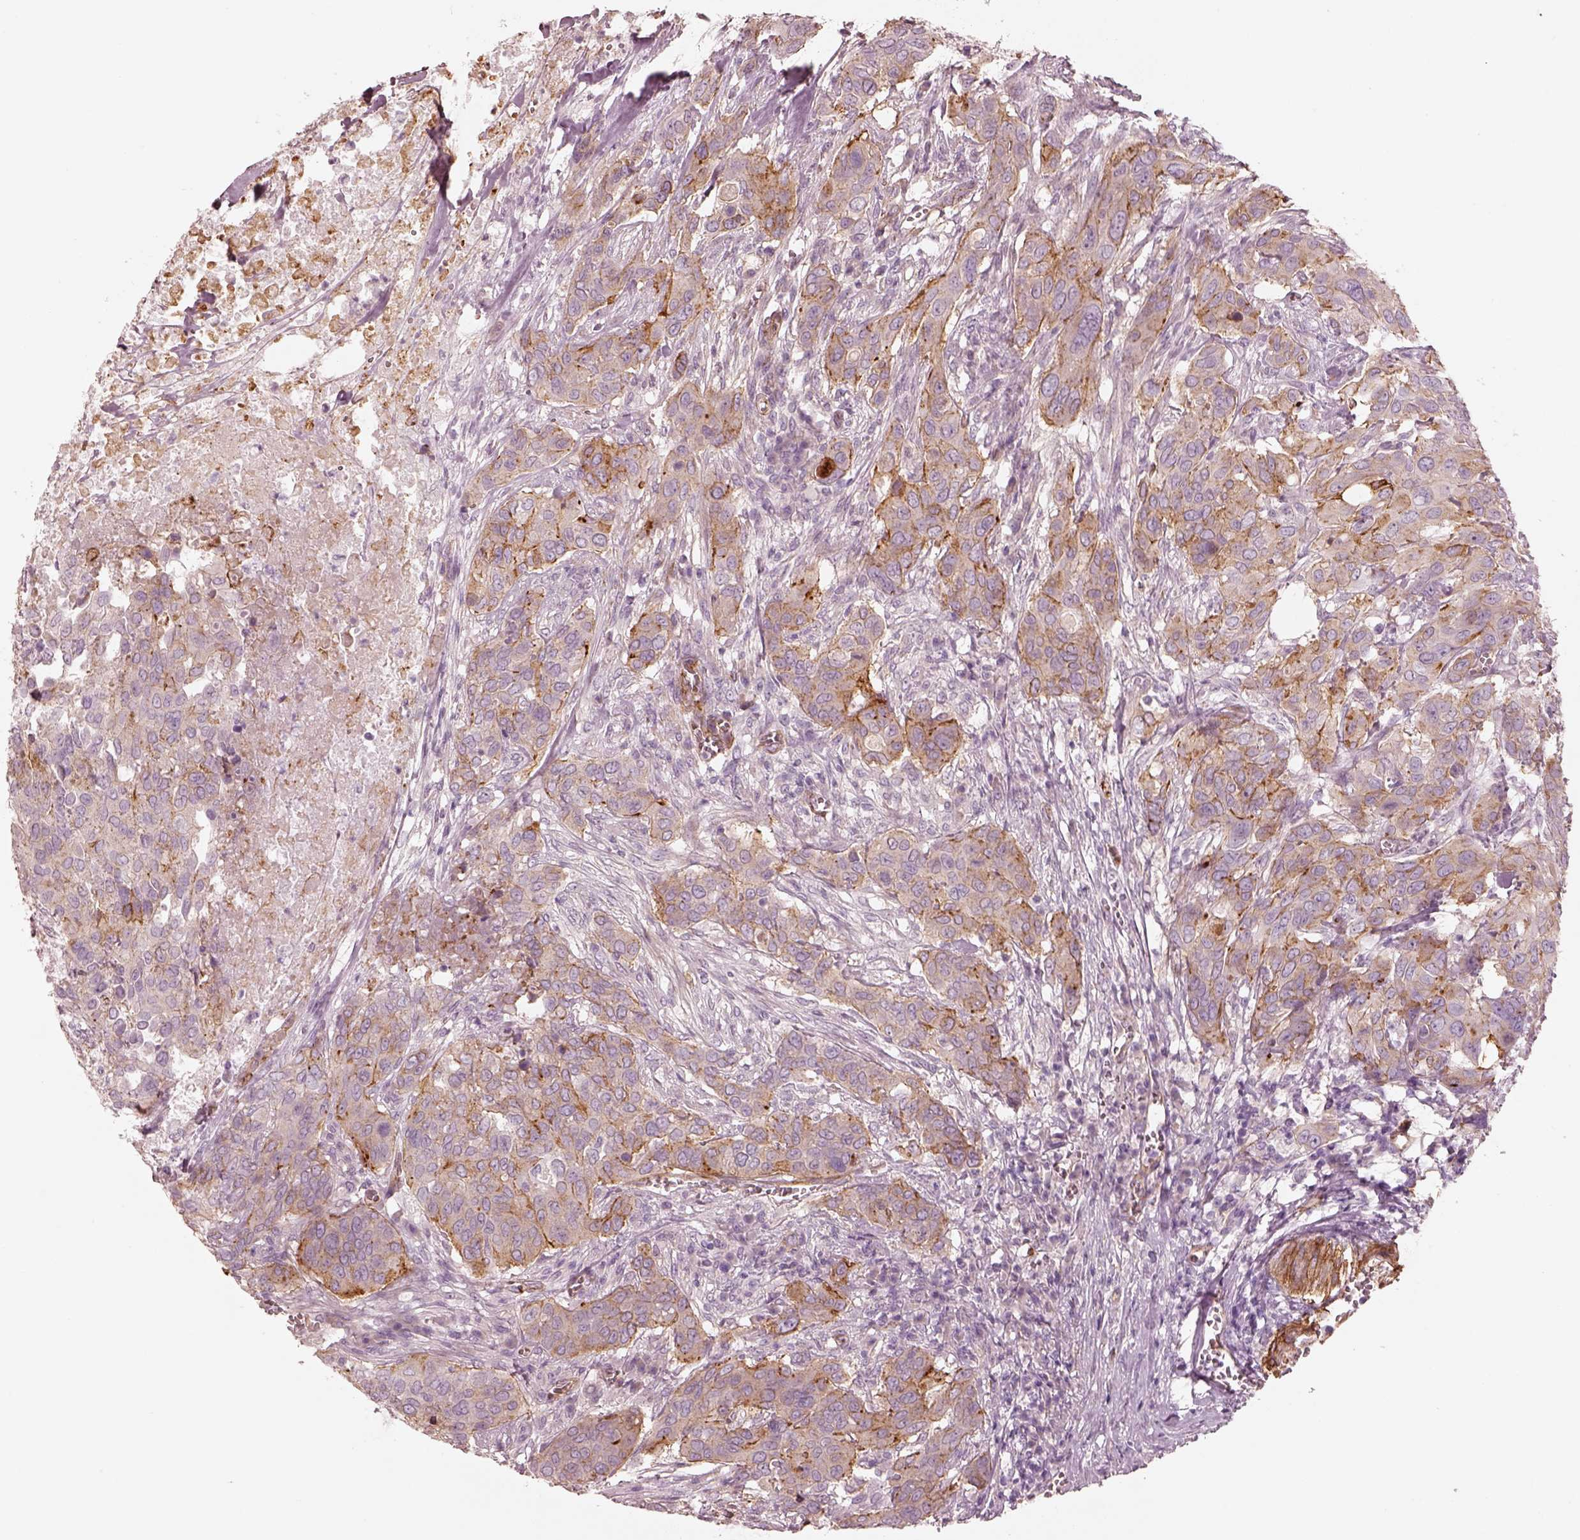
{"staining": {"intensity": "weak", "quantity": "25%-75%", "location": "cytoplasmic/membranous"}, "tissue": "urothelial cancer", "cell_type": "Tumor cells", "image_type": "cancer", "snomed": [{"axis": "morphology", "description": "Urothelial carcinoma, NOS"}, {"axis": "morphology", "description": "Urothelial carcinoma, High grade"}, {"axis": "topography", "description": "Urinary bladder"}], "caption": "A low amount of weak cytoplasmic/membranous expression is identified in approximately 25%-75% of tumor cells in high-grade urothelial carcinoma tissue. The staining was performed using DAB (3,3'-diaminobenzidine), with brown indicating positive protein expression. Nuclei are stained blue with hematoxylin.", "gene": "CRYM", "patient": {"sex": "male", "age": 63}}